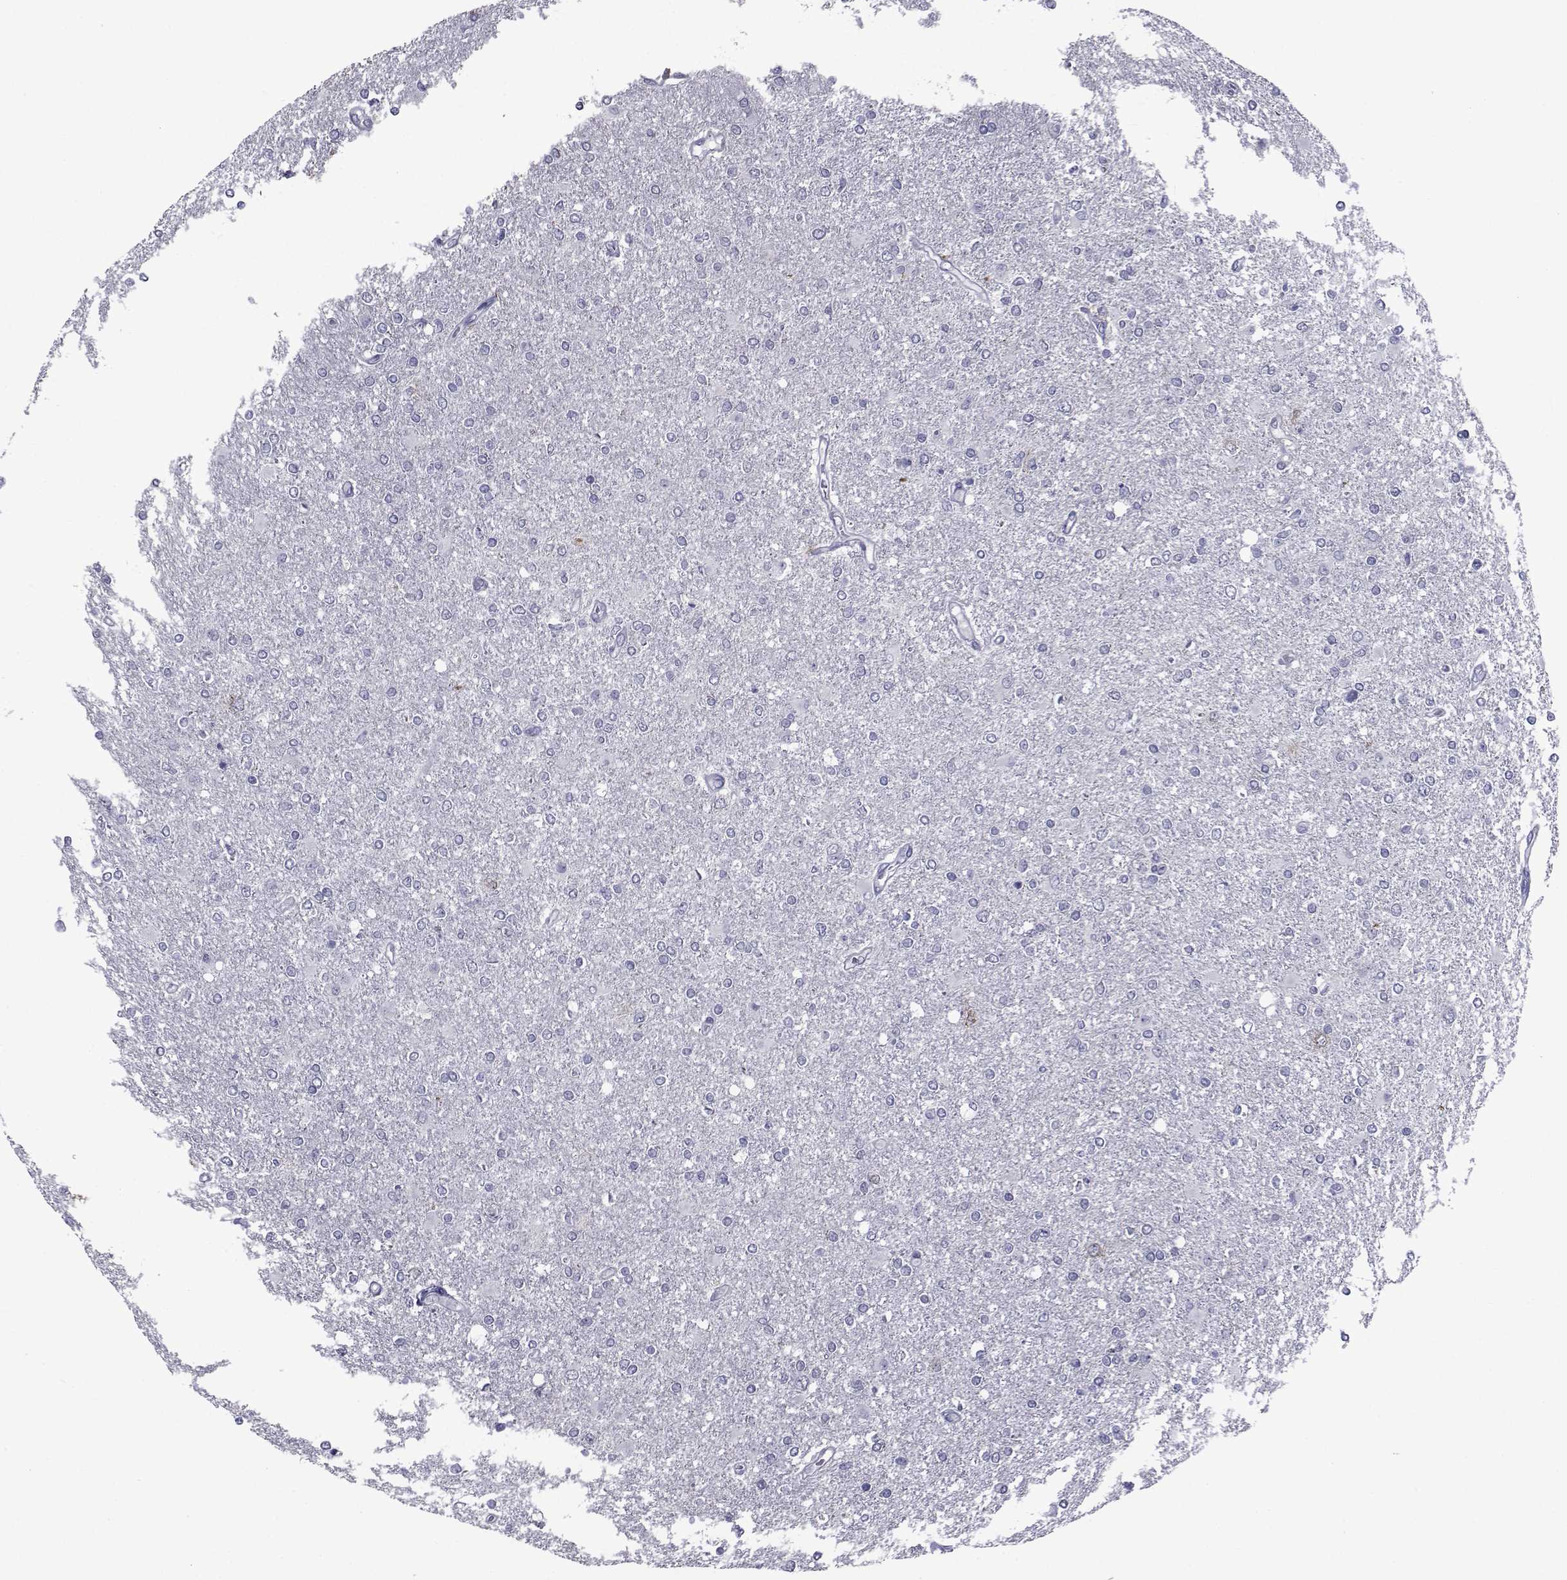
{"staining": {"intensity": "negative", "quantity": "none", "location": "none"}, "tissue": "glioma", "cell_type": "Tumor cells", "image_type": "cancer", "snomed": [{"axis": "morphology", "description": "Glioma, malignant, High grade"}, {"axis": "topography", "description": "Cerebral cortex"}], "caption": "Malignant glioma (high-grade) was stained to show a protein in brown. There is no significant positivity in tumor cells.", "gene": "SEMA5B", "patient": {"sex": "male", "age": 70}}